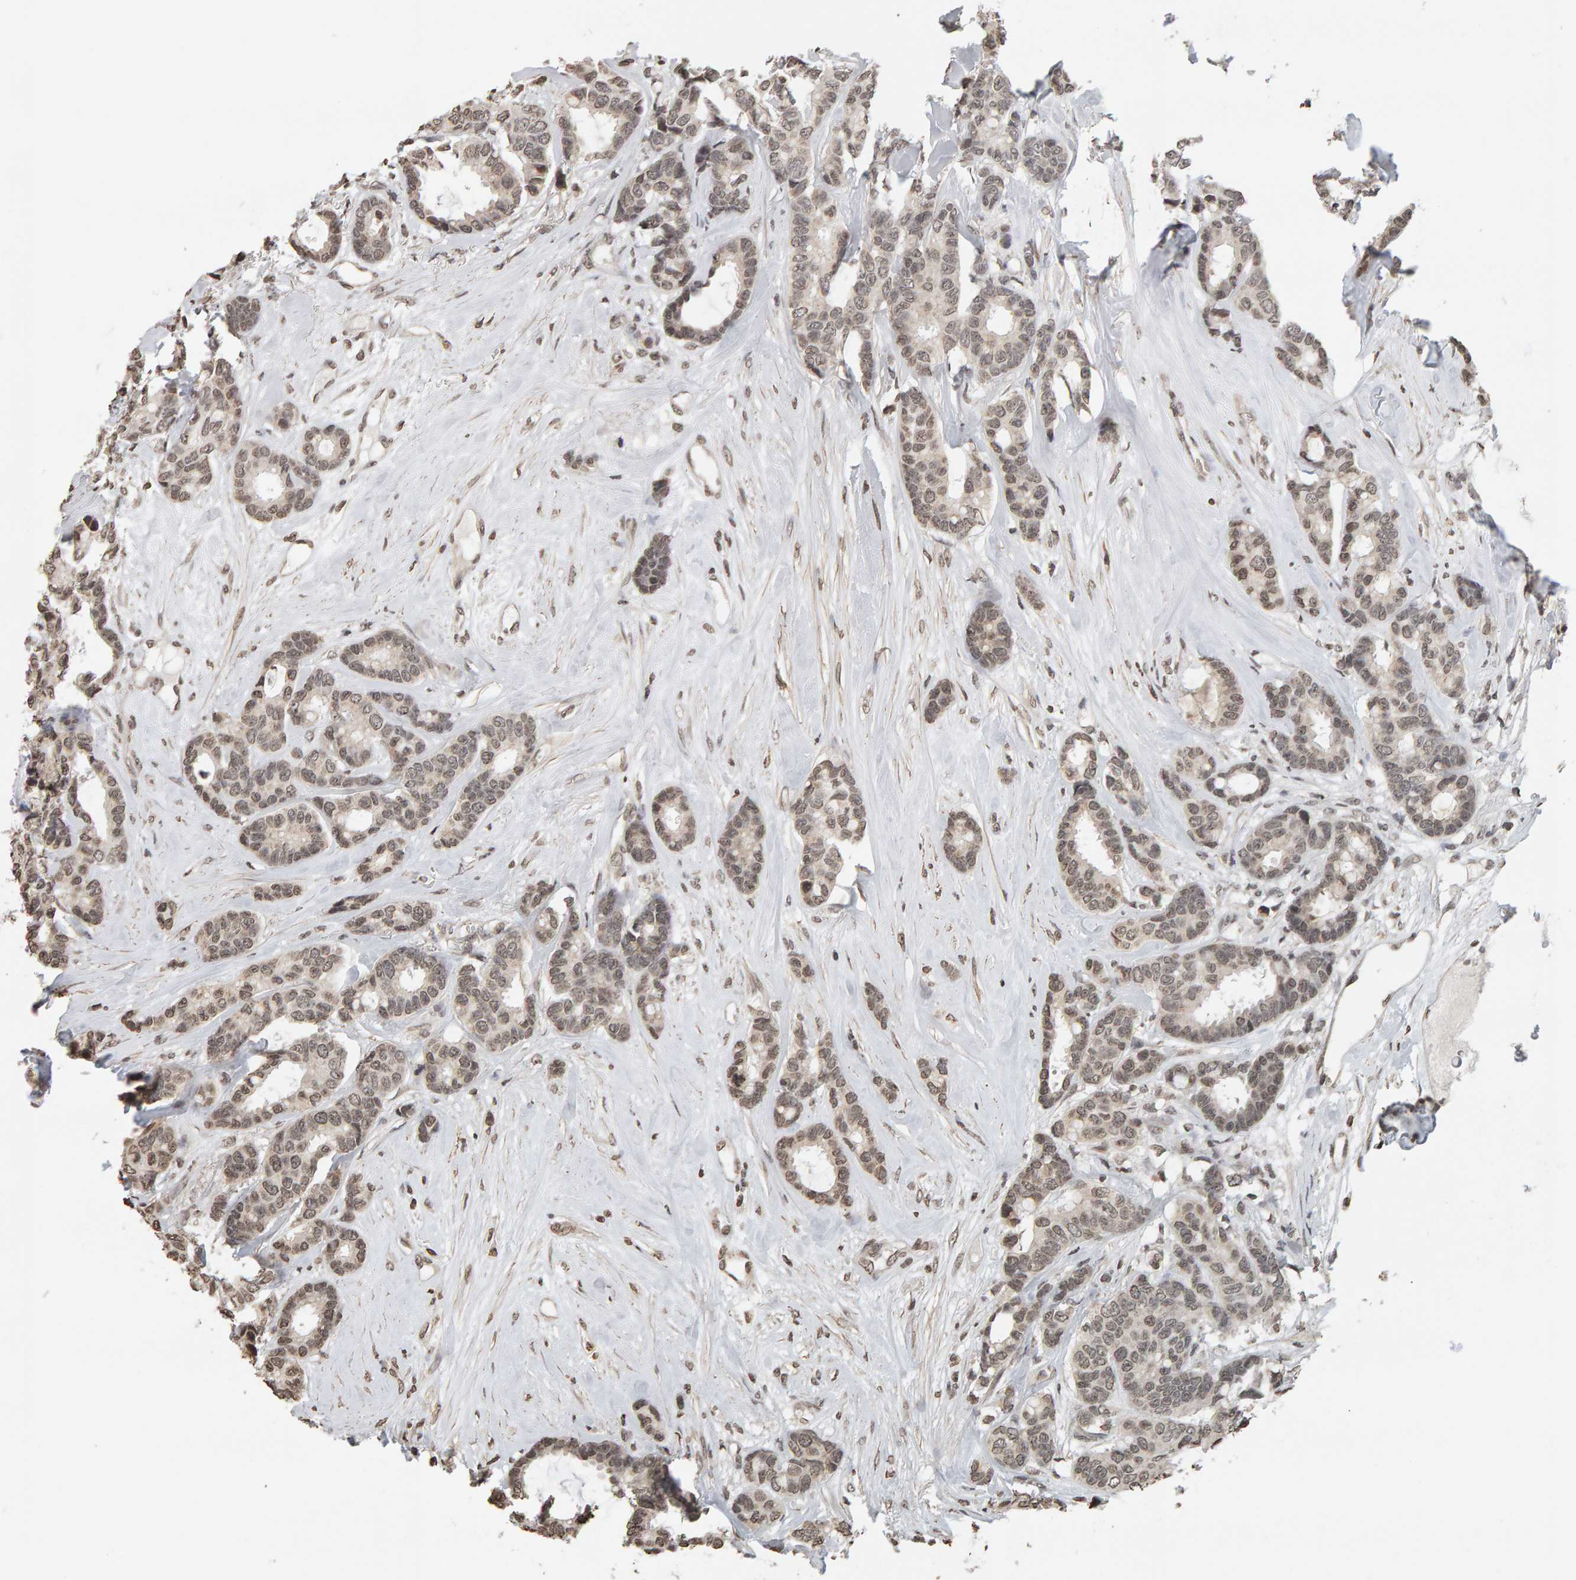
{"staining": {"intensity": "weak", "quantity": ">75%", "location": "nuclear"}, "tissue": "breast cancer", "cell_type": "Tumor cells", "image_type": "cancer", "snomed": [{"axis": "morphology", "description": "Duct carcinoma"}, {"axis": "topography", "description": "Breast"}], "caption": "IHC staining of breast cancer, which demonstrates low levels of weak nuclear staining in approximately >75% of tumor cells indicating weak nuclear protein staining. The staining was performed using DAB (3,3'-diaminobenzidine) (brown) for protein detection and nuclei were counterstained in hematoxylin (blue).", "gene": "AFF4", "patient": {"sex": "female", "age": 87}}